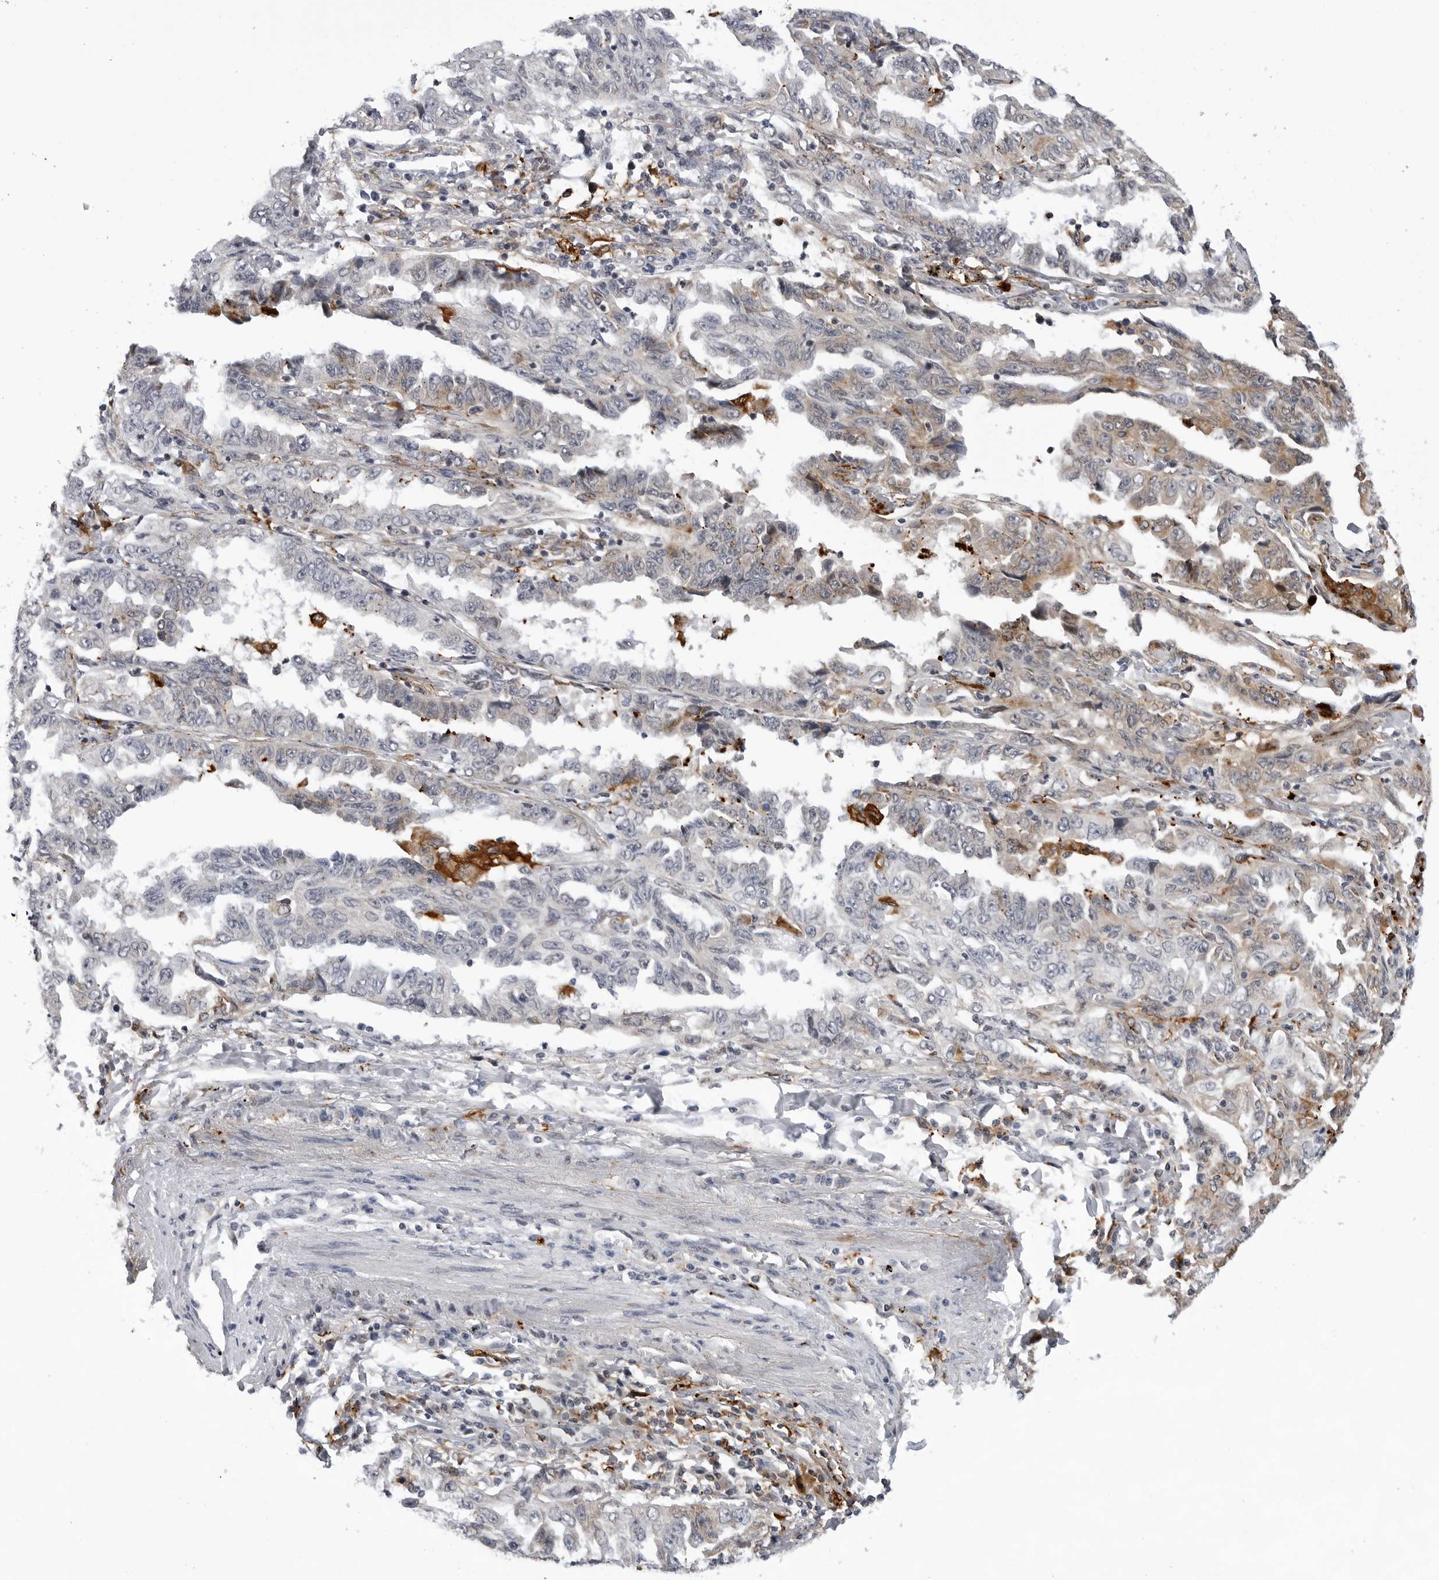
{"staining": {"intensity": "negative", "quantity": "none", "location": "none"}, "tissue": "lung cancer", "cell_type": "Tumor cells", "image_type": "cancer", "snomed": [{"axis": "morphology", "description": "Adenocarcinoma, NOS"}, {"axis": "topography", "description": "Lung"}], "caption": "Immunohistochemistry (IHC) image of neoplastic tissue: human lung adenocarcinoma stained with DAB (3,3'-diaminobenzidine) reveals no significant protein positivity in tumor cells.", "gene": "CDK20", "patient": {"sex": "female", "age": 51}}